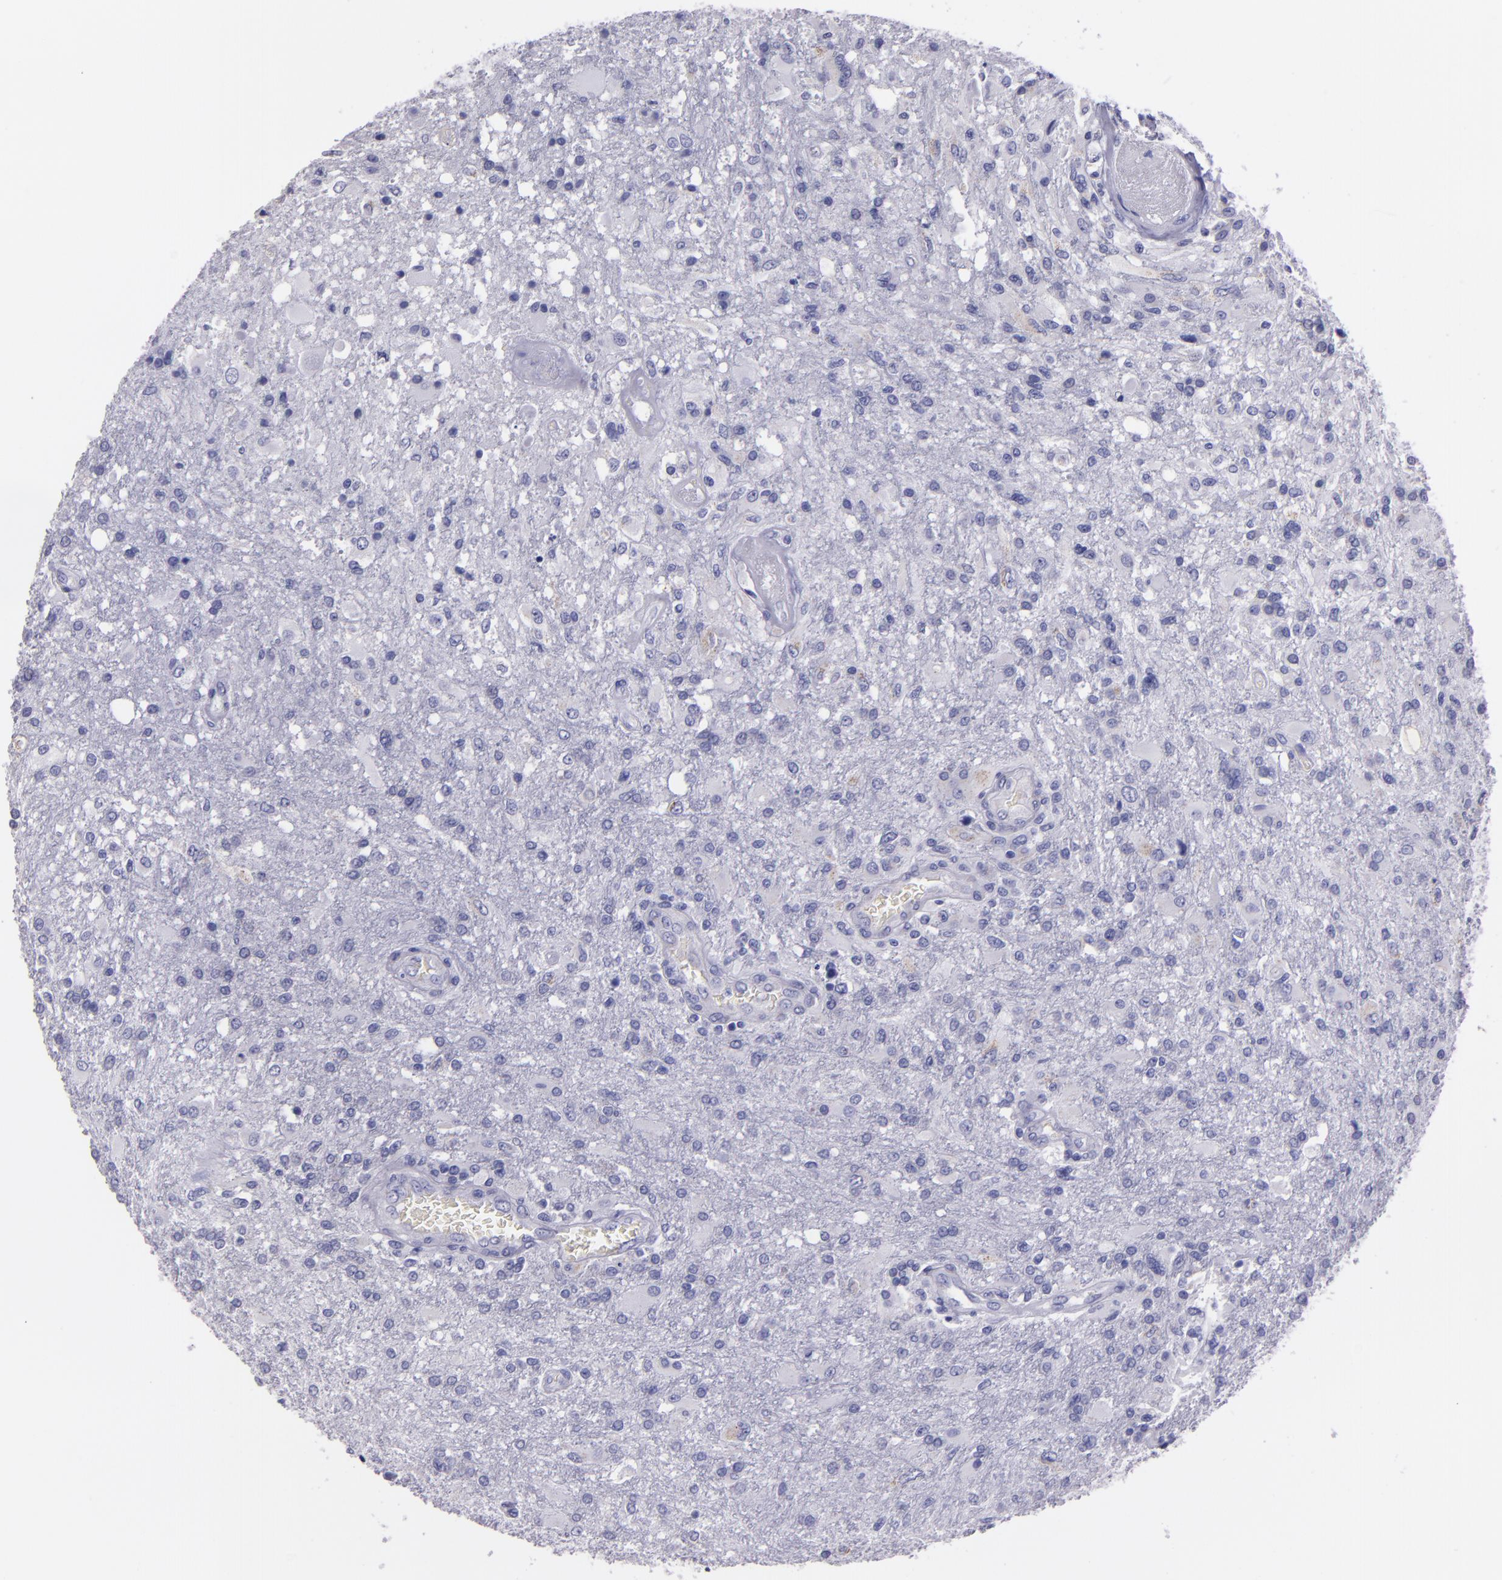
{"staining": {"intensity": "negative", "quantity": "none", "location": "none"}, "tissue": "glioma", "cell_type": "Tumor cells", "image_type": "cancer", "snomed": [{"axis": "morphology", "description": "Glioma, malignant, High grade"}, {"axis": "topography", "description": "Cerebral cortex"}], "caption": "Tumor cells are negative for protein expression in human glioma. Nuclei are stained in blue.", "gene": "MUC5AC", "patient": {"sex": "male", "age": 79}}